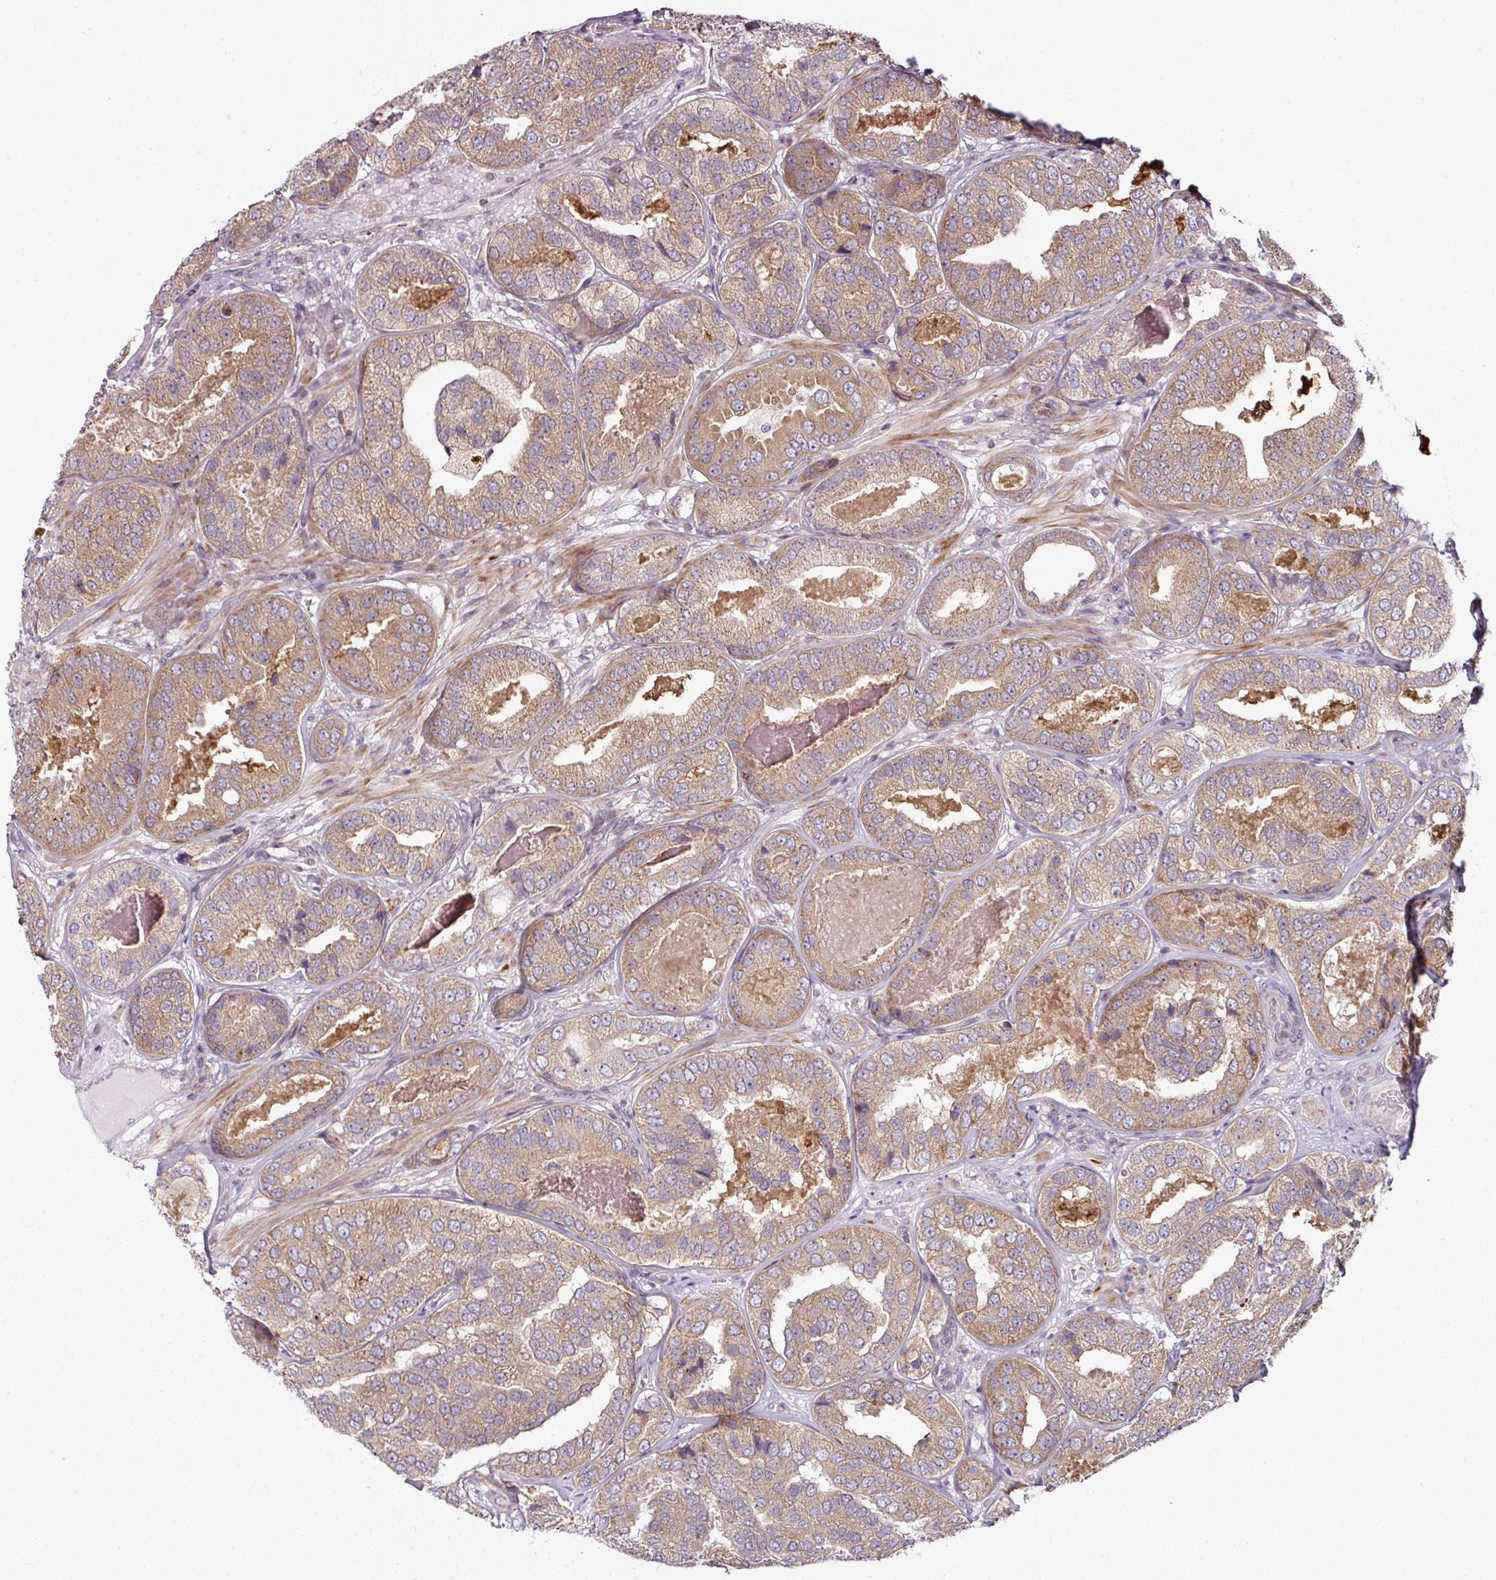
{"staining": {"intensity": "moderate", "quantity": ">75%", "location": "cytoplasmic/membranous"}, "tissue": "prostate cancer", "cell_type": "Tumor cells", "image_type": "cancer", "snomed": [{"axis": "morphology", "description": "Adenocarcinoma, High grade"}, {"axis": "topography", "description": "Prostate"}], "caption": "Human adenocarcinoma (high-grade) (prostate) stained with a brown dye shows moderate cytoplasmic/membranous positive positivity in approximately >75% of tumor cells.", "gene": "DERPC", "patient": {"sex": "male", "age": 63}}